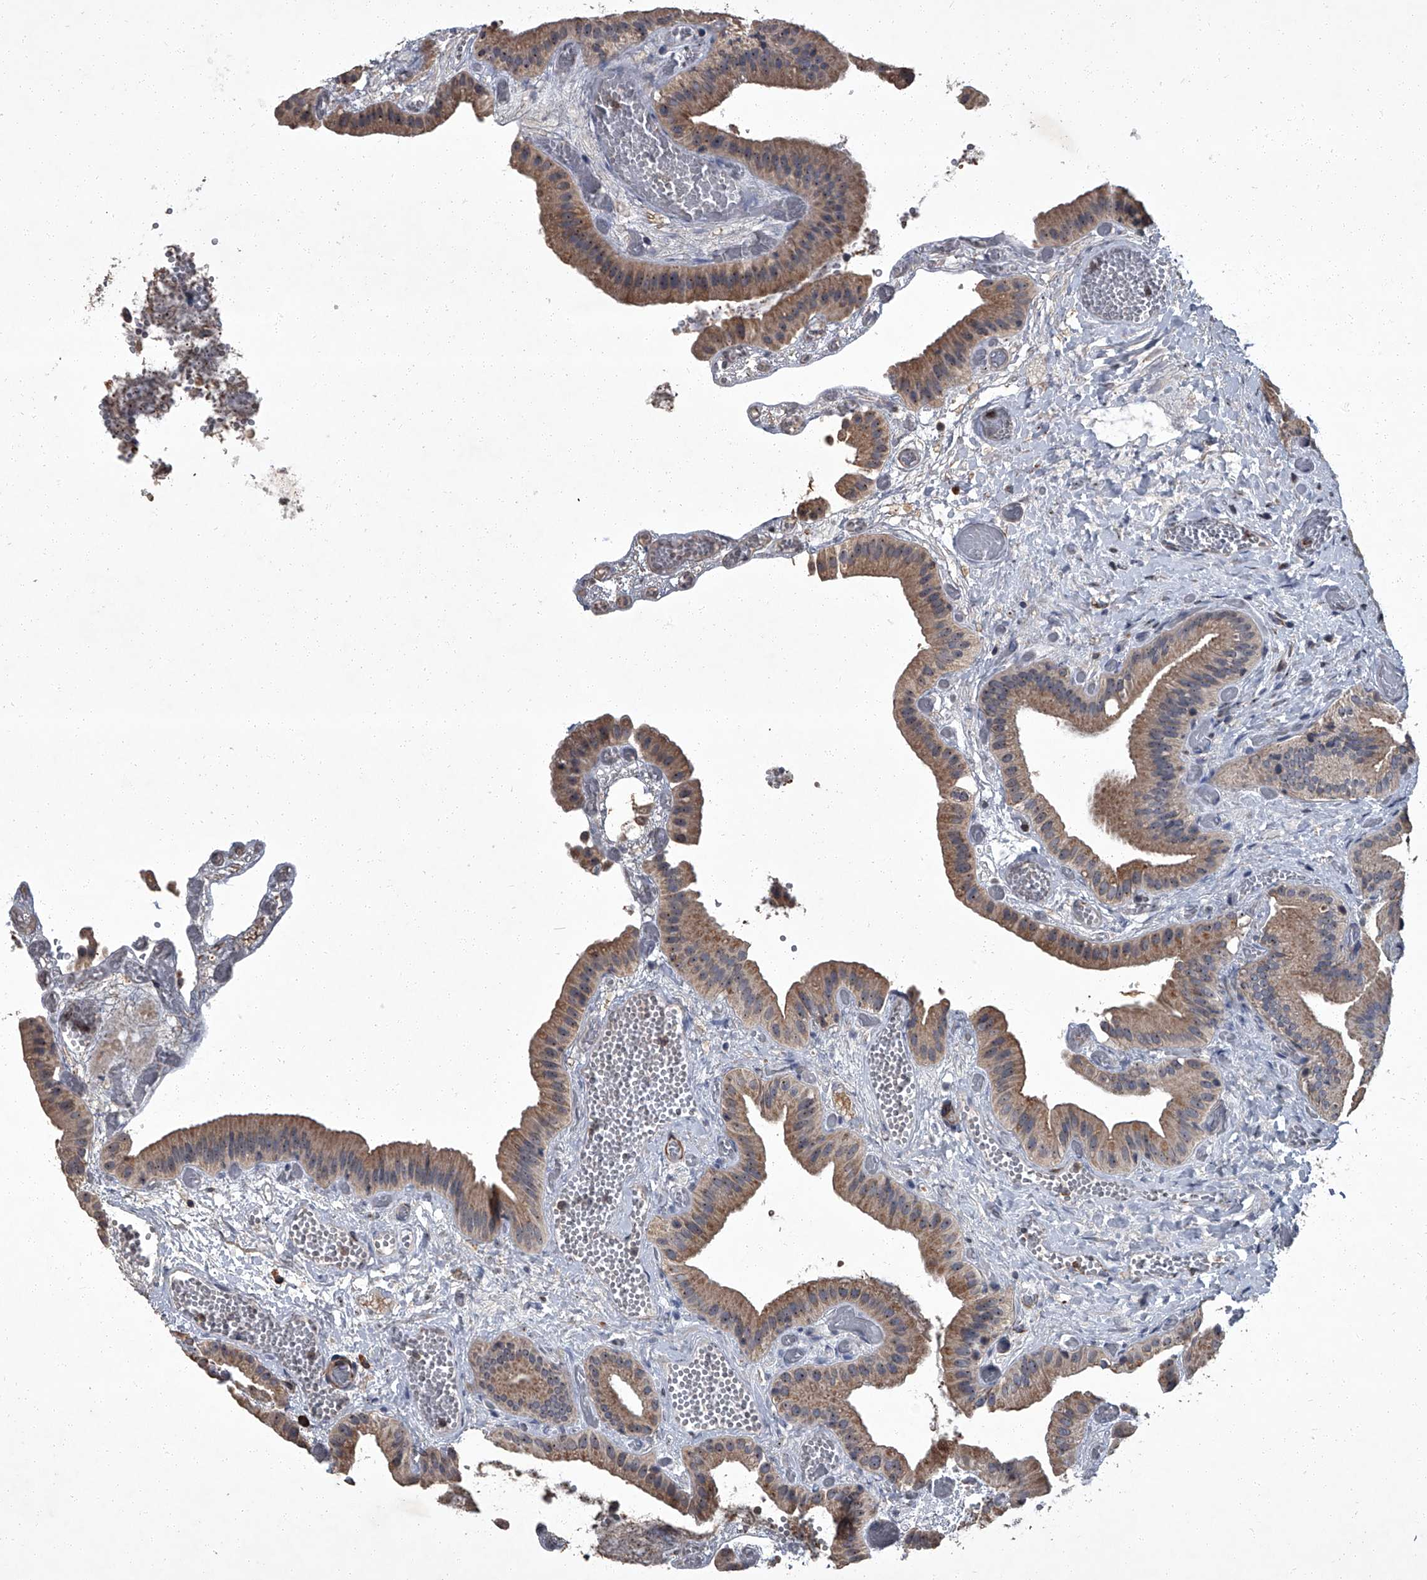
{"staining": {"intensity": "moderate", "quantity": ">75%", "location": "cytoplasmic/membranous"}, "tissue": "gallbladder", "cell_type": "Glandular cells", "image_type": "normal", "snomed": [{"axis": "morphology", "description": "Normal tissue, NOS"}, {"axis": "topography", "description": "Gallbladder"}], "caption": "High-power microscopy captured an immunohistochemistry (IHC) image of benign gallbladder, revealing moderate cytoplasmic/membranous staining in about >75% of glandular cells.", "gene": "SIRT4", "patient": {"sex": "female", "age": 64}}